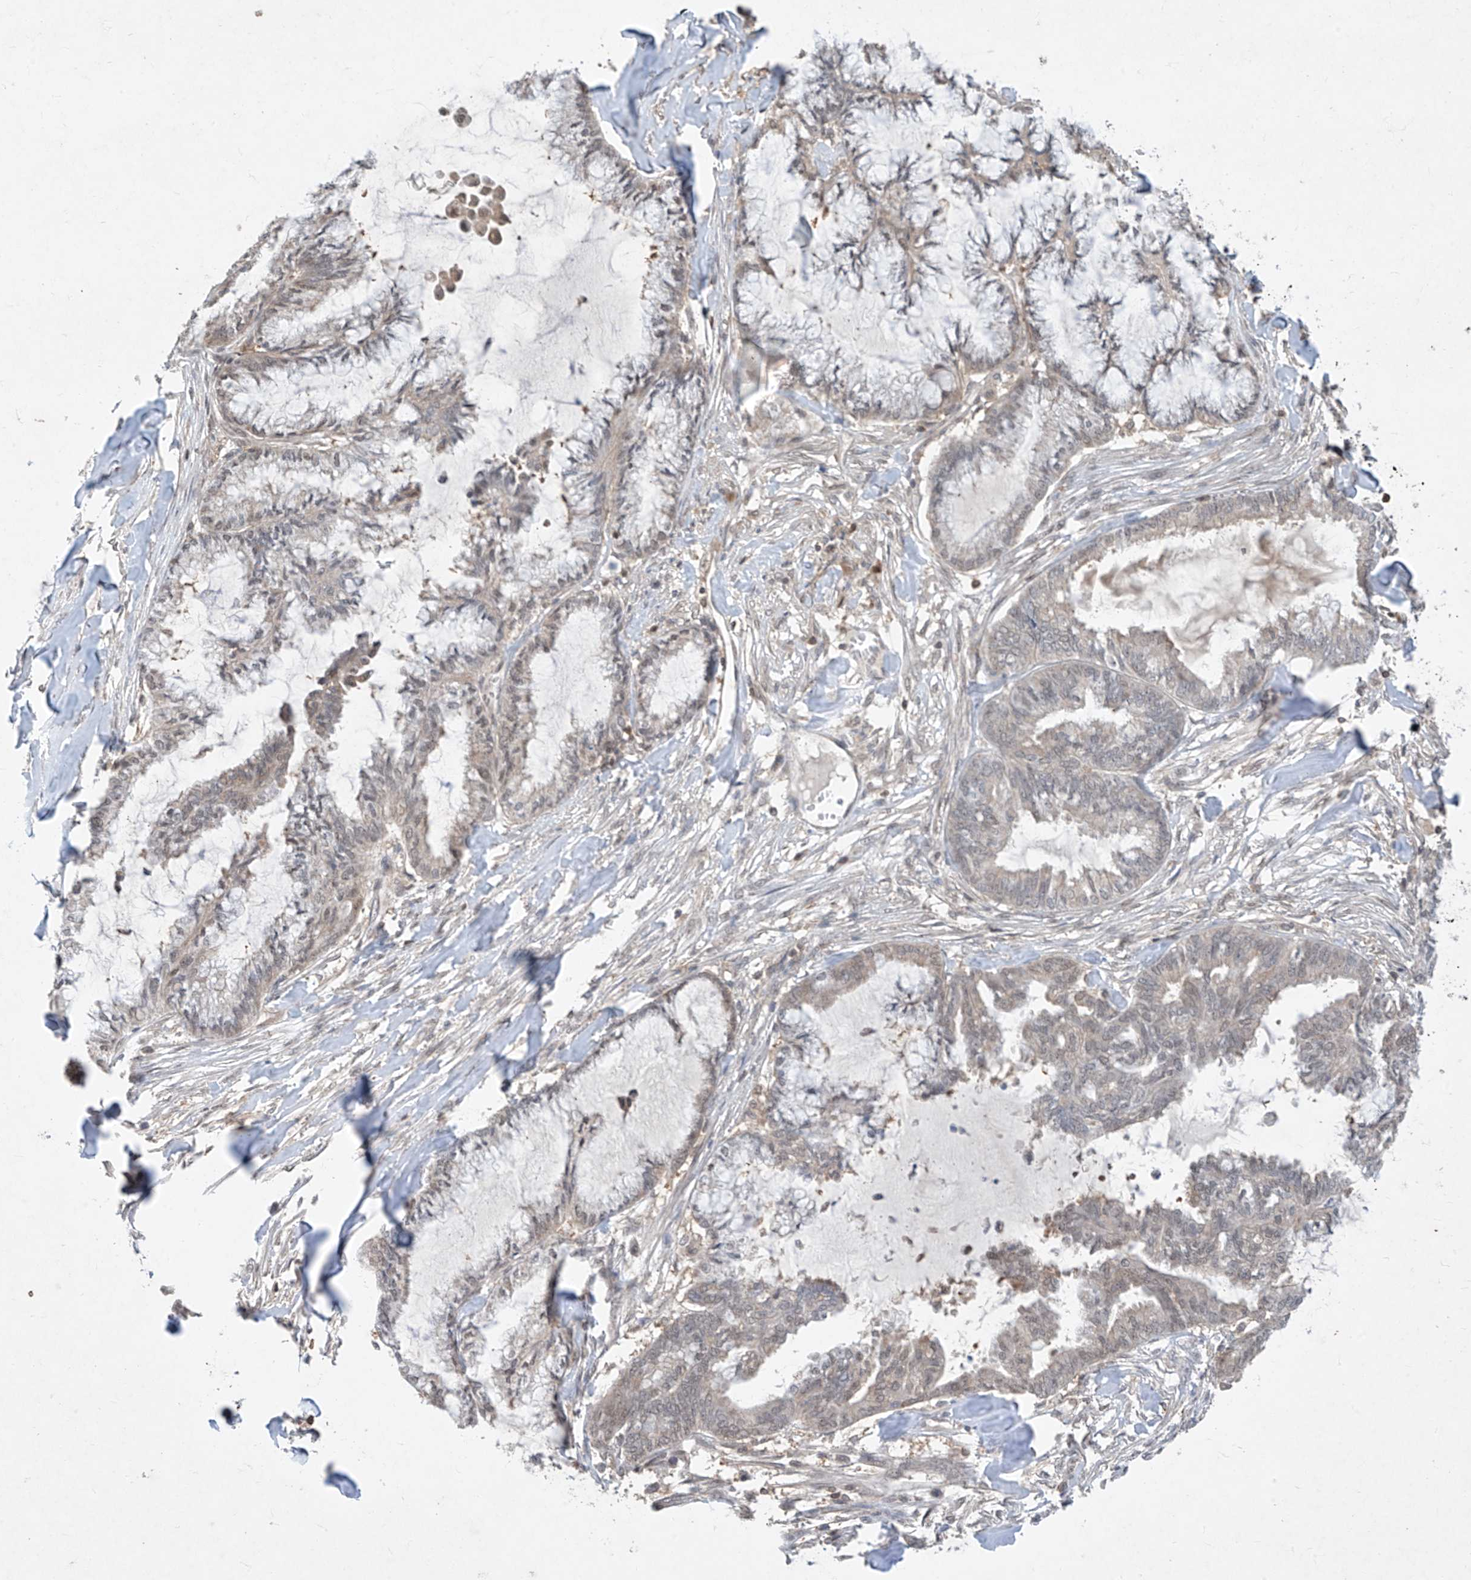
{"staining": {"intensity": "weak", "quantity": "<25%", "location": "cytoplasmic/membranous,nuclear"}, "tissue": "endometrial cancer", "cell_type": "Tumor cells", "image_type": "cancer", "snomed": [{"axis": "morphology", "description": "Adenocarcinoma, NOS"}, {"axis": "topography", "description": "Endometrium"}], "caption": "DAB (3,3'-diaminobenzidine) immunohistochemical staining of human adenocarcinoma (endometrial) displays no significant positivity in tumor cells.", "gene": "ZNF358", "patient": {"sex": "female", "age": 86}}